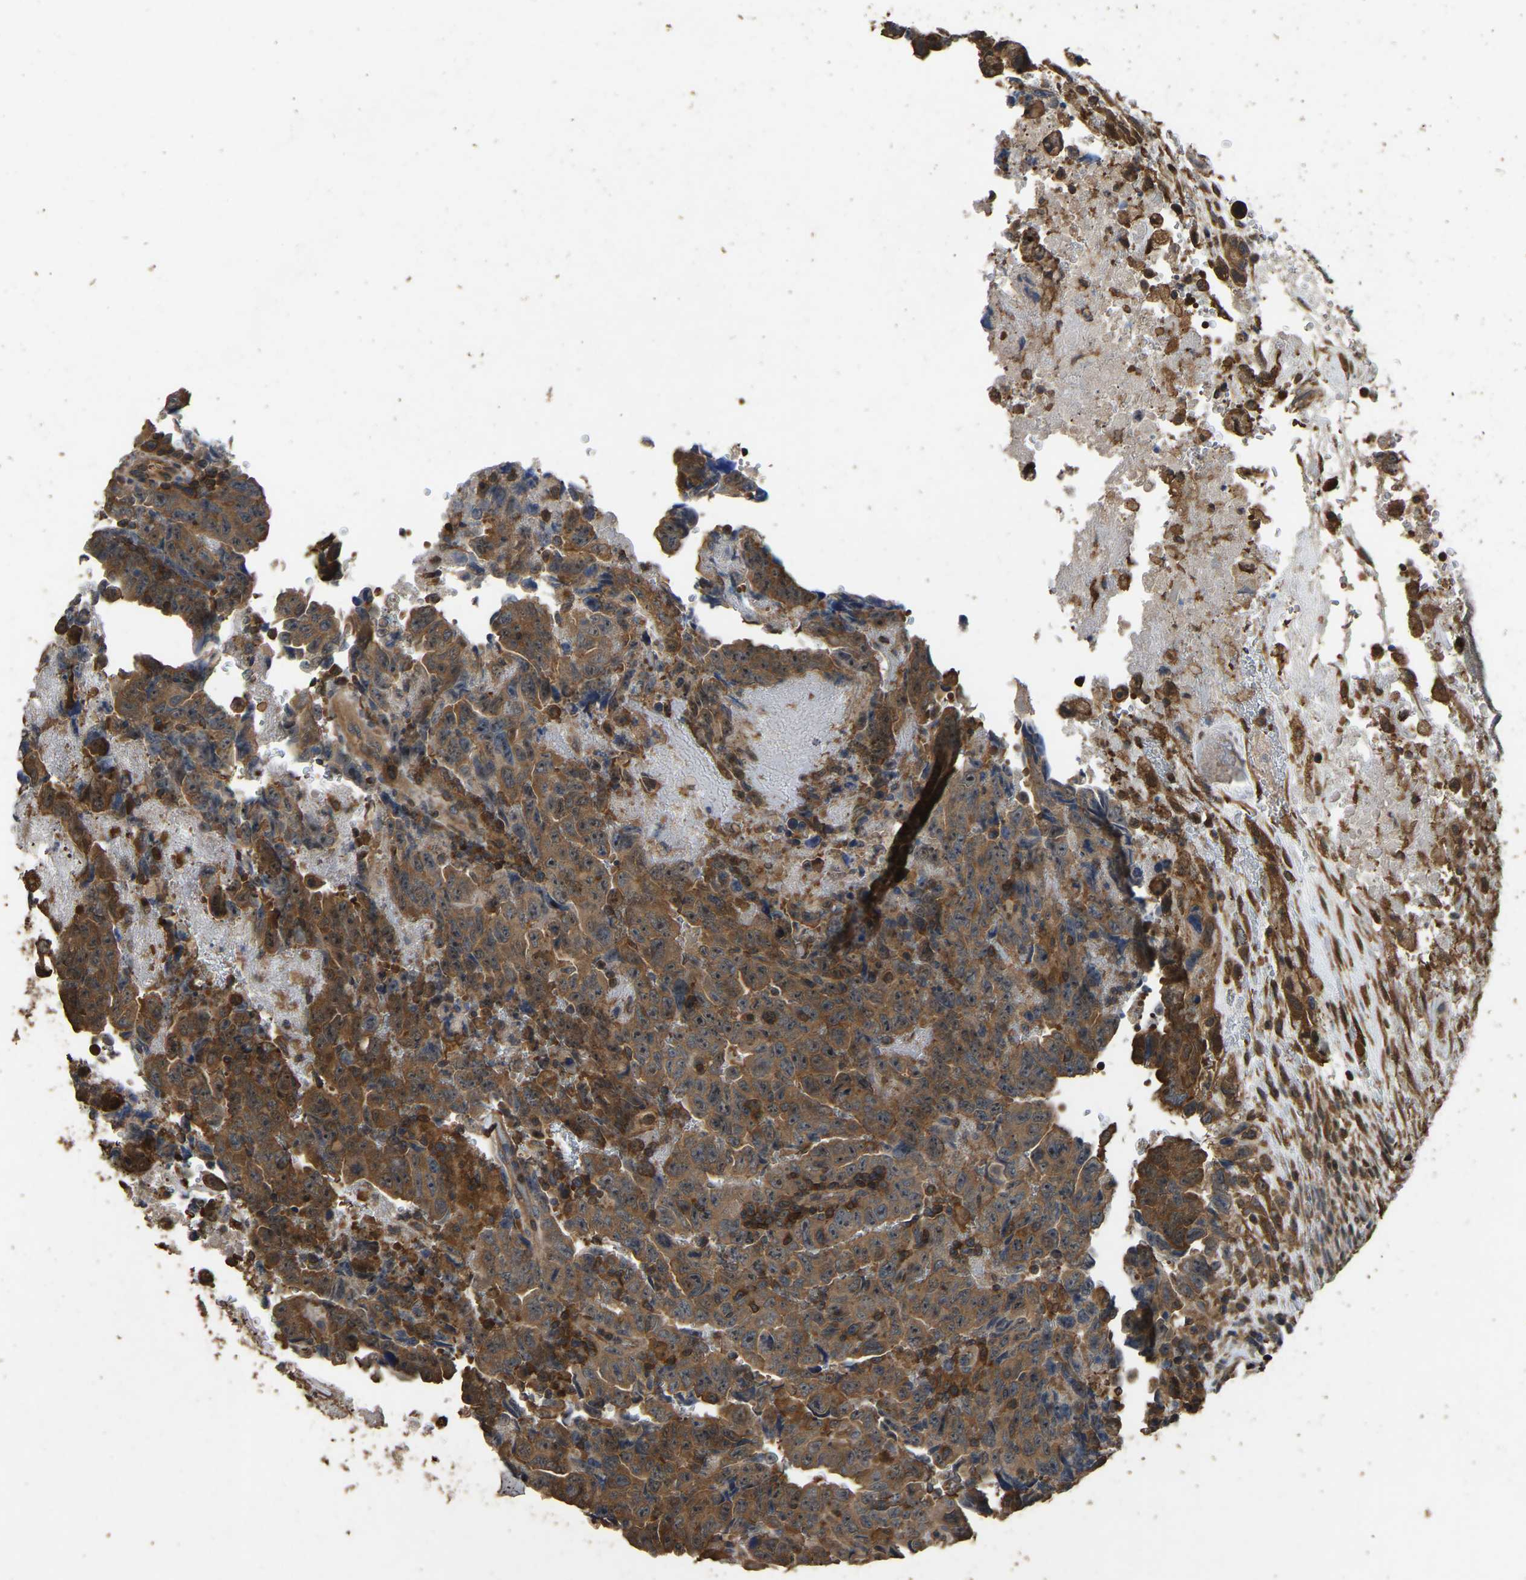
{"staining": {"intensity": "moderate", "quantity": ">75%", "location": "cytoplasmic/membranous"}, "tissue": "testis cancer", "cell_type": "Tumor cells", "image_type": "cancer", "snomed": [{"axis": "morphology", "description": "Carcinoma, Embryonal, NOS"}, {"axis": "topography", "description": "Testis"}], "caption": "Immunohistochemistry staining of testis cancer (embryonal carcinoma), which shows medium levels of moderate cytoplasmic/membranous positivity in approximately >75% of tumor cells indicating moderate cytoplasmic/membranous protein staining. The staining was performed using DAB (brown) for protein detection and nuclei were counterstained in hematoxylin (blue).", "gene": "FHIT", "patient": {"sex": "male", "age": 28}}